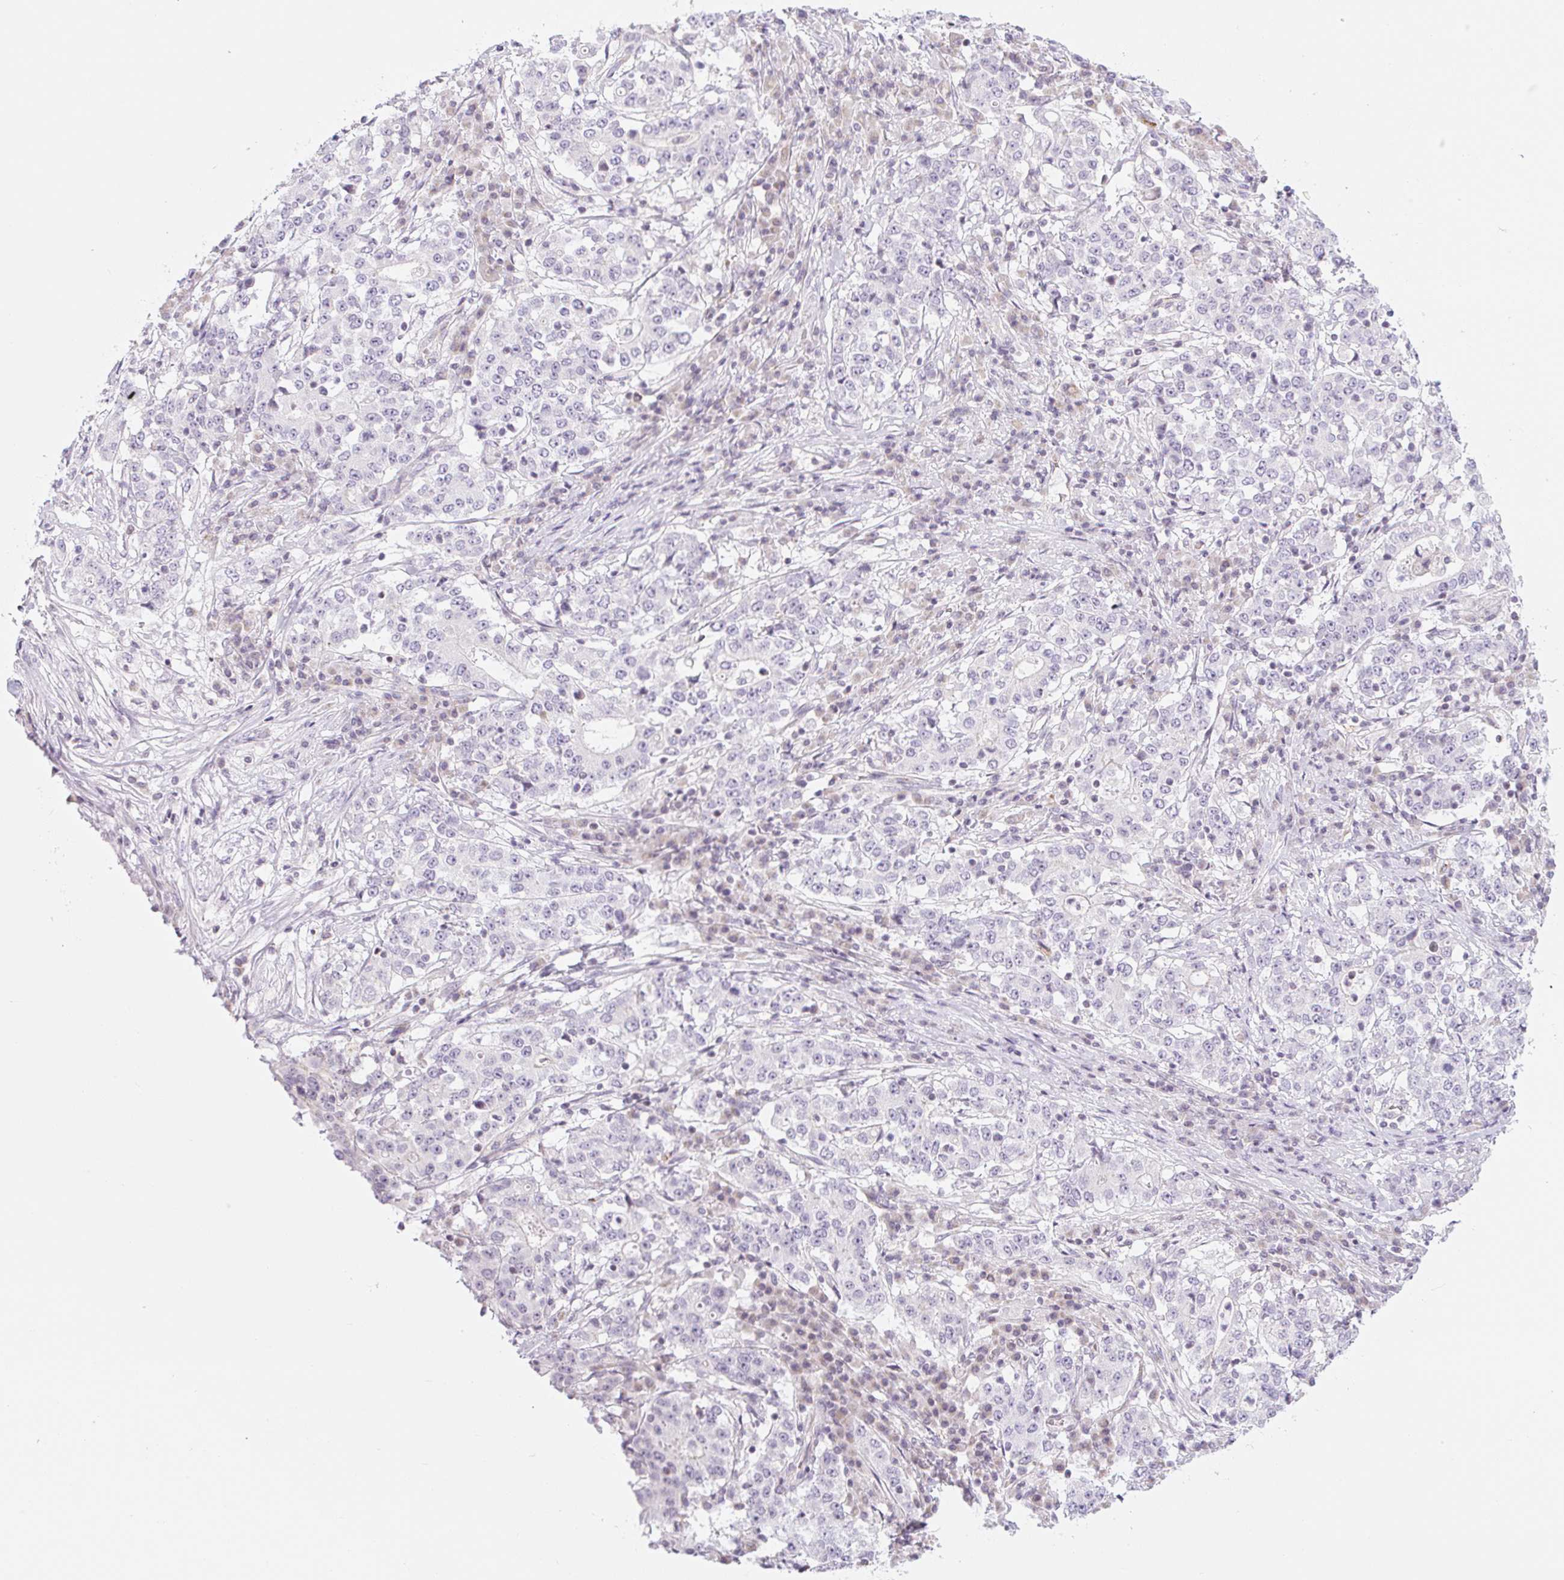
{"staining": {"intensity": "negative", "quantity": "none", "location": "none"}, "tissue": "stomach cancer", "cell_type": "Tumor cells", "image_type": "cancer", "snomed": [{"axis": "morphology", "description": "Adenocarcinoma, NOS"}, {"axis": "topography", "description": "Stomach"}], "caption": "Immunohistochemical staining of human stomach cancer (adenocarcinoma) displays no significant expression in tumor cells. (DAB (3,3'-diaminobenzidine) IHC with hematoxylin counter stain).", "gene": "CASKIN1", "patient": {"sex": "male", "age": 59}}